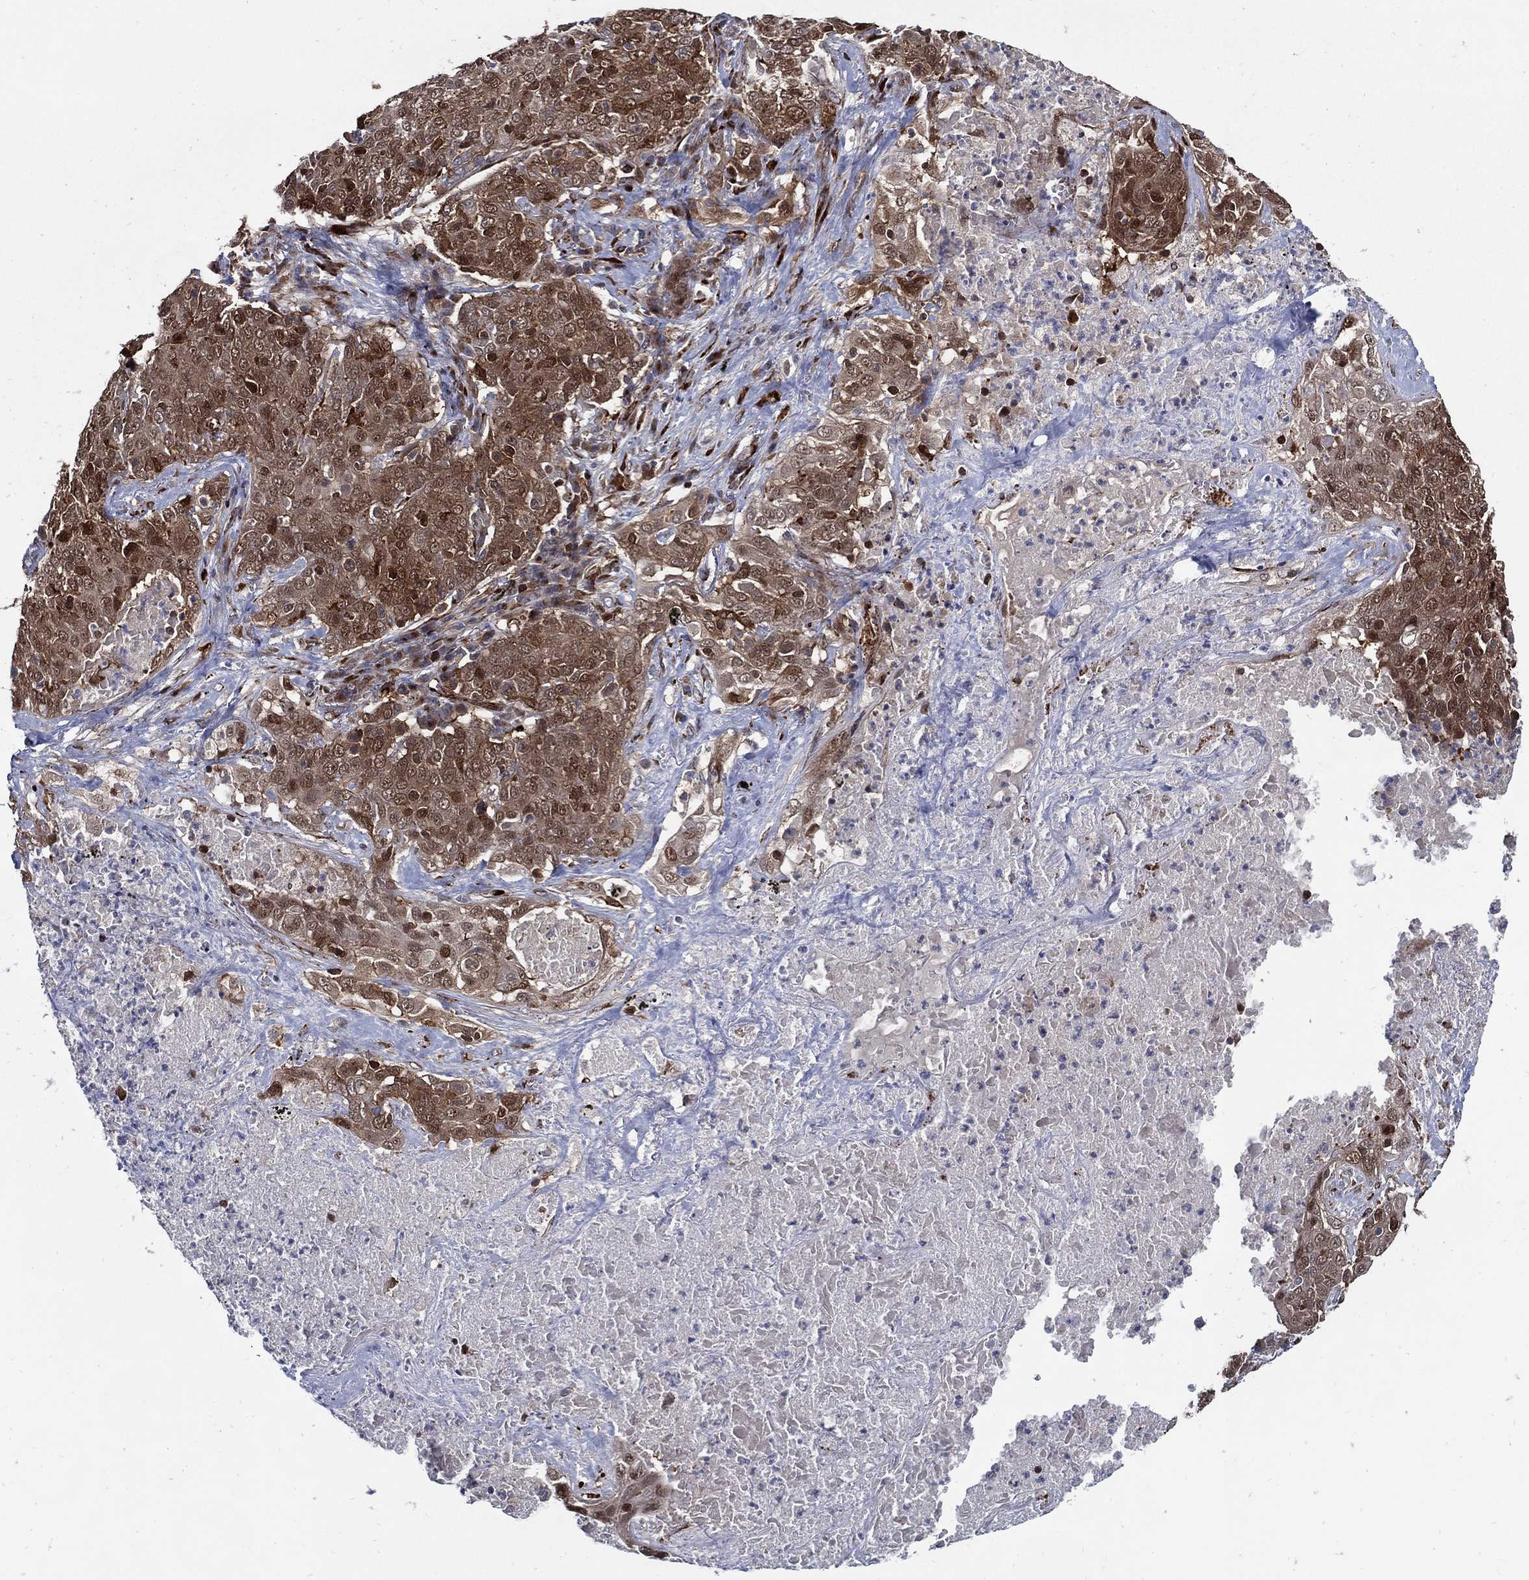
{"staining": {"intensity": "moderate", "quantity": "25%-75%", "location": "cytoplasmic/membranous"}, "tissue": "lung cancer", "cell_type": "Tumor cells", "image_type": "cancer", "snomed": [{"axis": "morphology", "description": "Squamous cell carcinoma, NOS"}, {"axis": "topography", "description": "Lung"}], "caption": "Immunohistochemistry staining of lung squamous cell carcinoma, which shows medium levels of moderate cytoplasmic/membranous positivity in about 25%-75% of tumor cells indicating moderate cytoplasmic/membranous protein staining. The staining was performed using DAB (3,3'-diaminobenzidine) (brown) for protein detection and nuclei were counterstained in hematoxylin (blue).", "gene": "ARHGAP11A", "patient": {"sex": "male", "age": 82}}